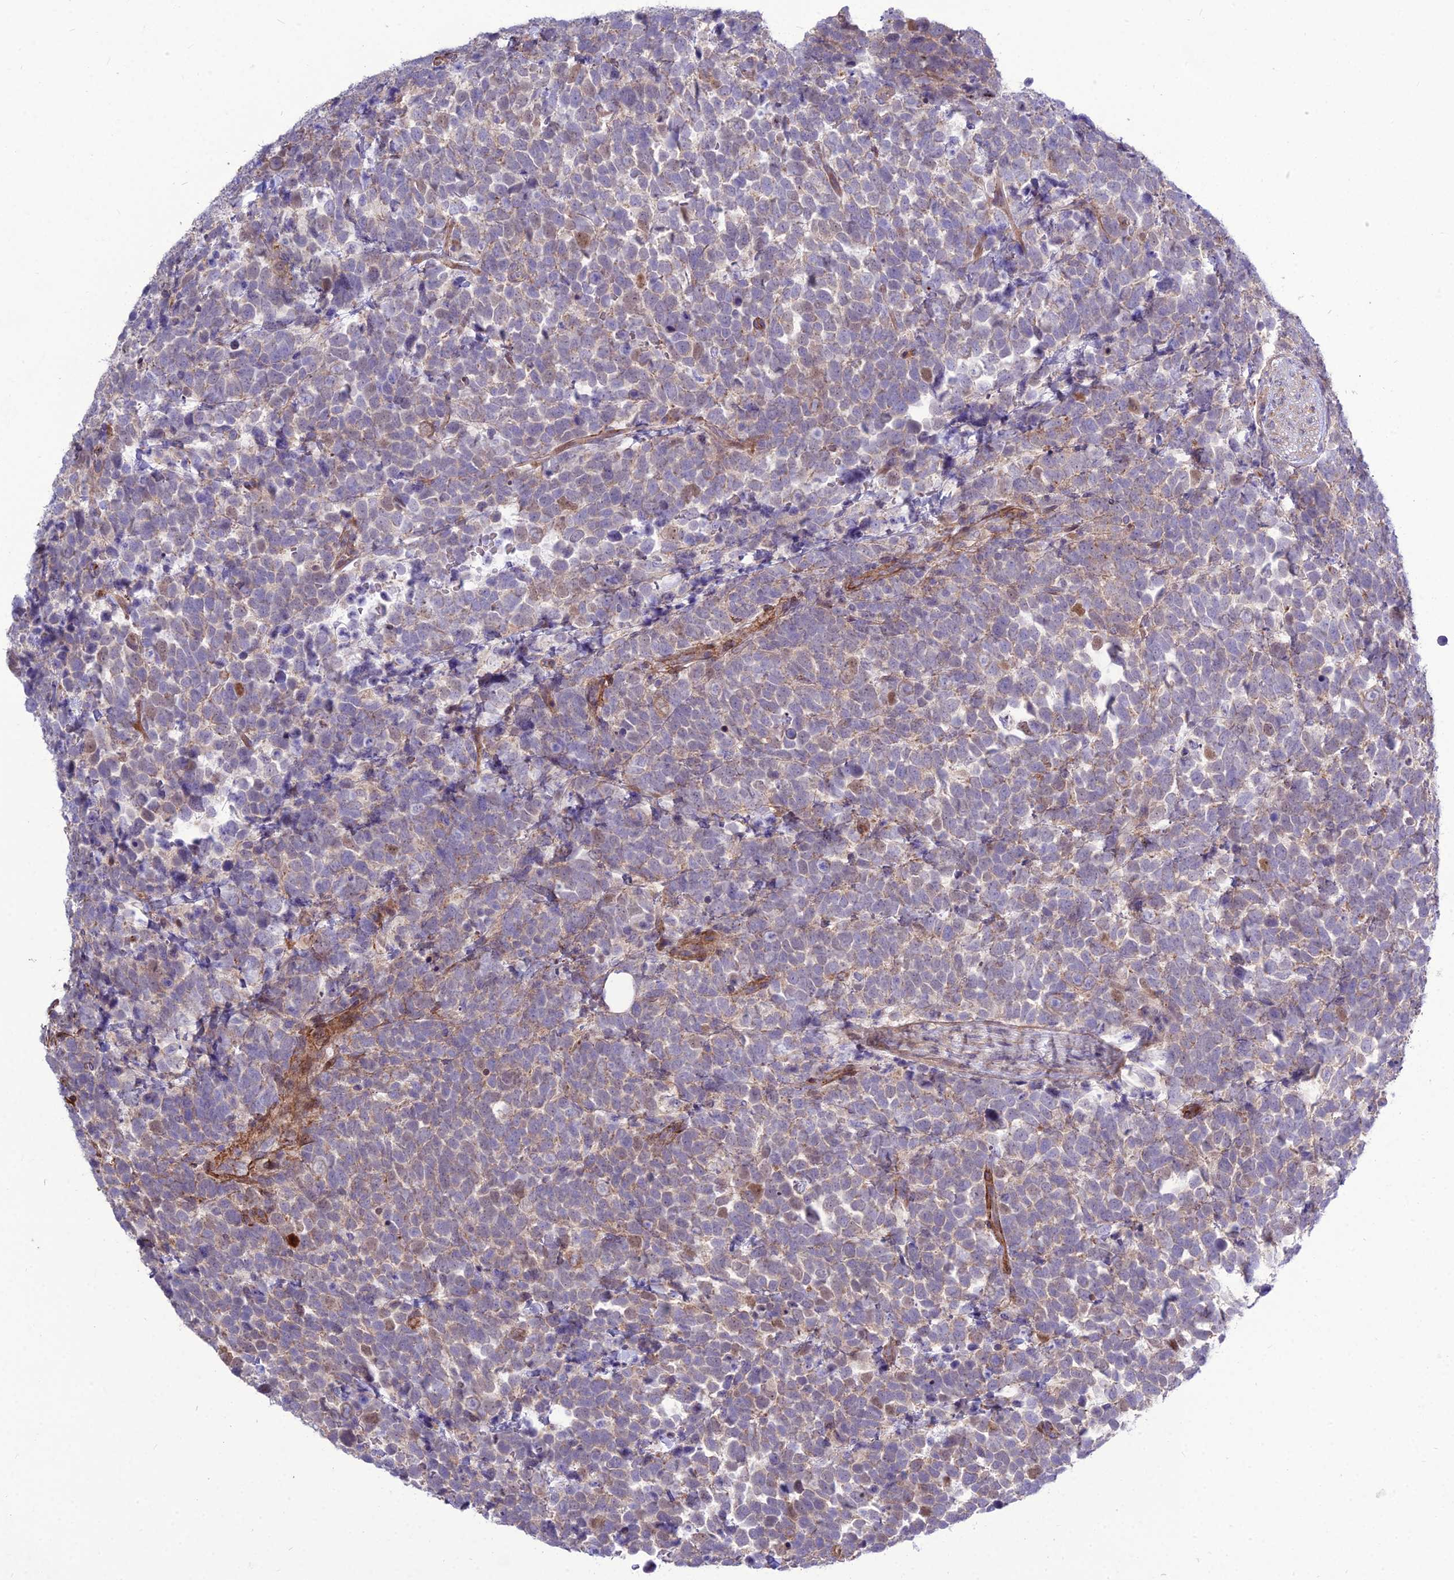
{"staining": {"intensity": "weak", "quantity": "25%-75%", "location": "cytoplasmic/membranous,nuclear"}, "tissue": "urothelial cancer", "cell_type": "Tumor cells", "image_type": "cancer", "snomed": [{"axis": "morphology", "description": "Urothelial carcinoma, High grade"}, {"axis": "topography", "description": "Urinary bladder"}], "caption": "Tumor cells show weak cytoplasmic/membranous and nuclear positivity in approximately 25%-75% of cells in urothelial cancer.", "gene": "TSPYL2", "patient": {"sex": "female", "age": 82}}